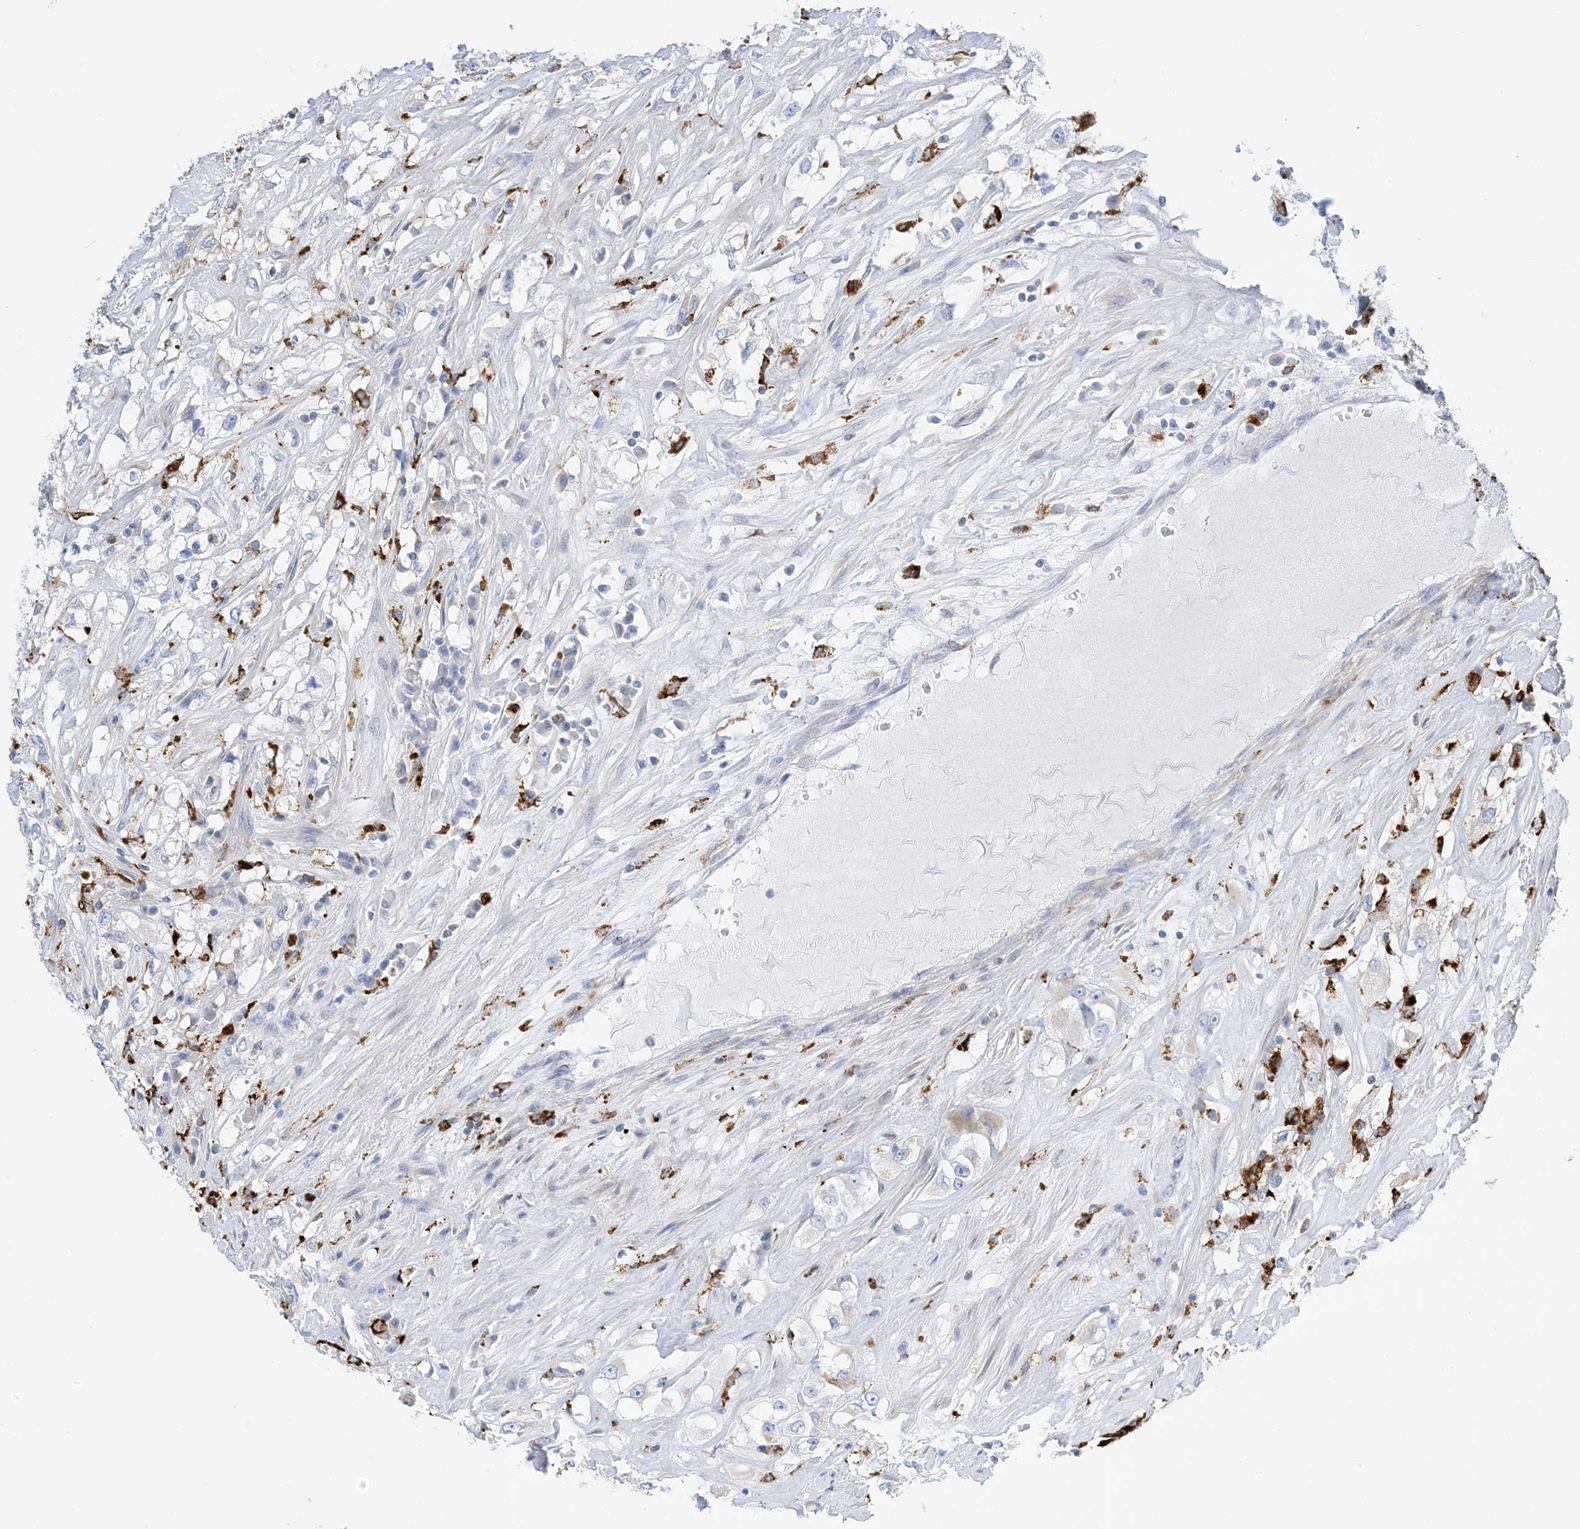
{"staining": {"intensity": "negative", "quantity": "none", "location": "none"}, "tissue": "renal cancer", "cell_type": "Tumor cells", "image_type": "cancer", "snomed": [{"axis": "morphology", "description": "Adenocarcinoma, NOS"}, {"axis": "topography", "description": "Kidney"}], "caption": "IHC micrograph of neoplastic tissue: human adenocarcinoma (renal) stained with DAB (3,3'-diaminobenzidine) displays no significant protein staining in tumor cells.", "gene": "DPH3", "patient": {"sex": "female", "age": 52}}